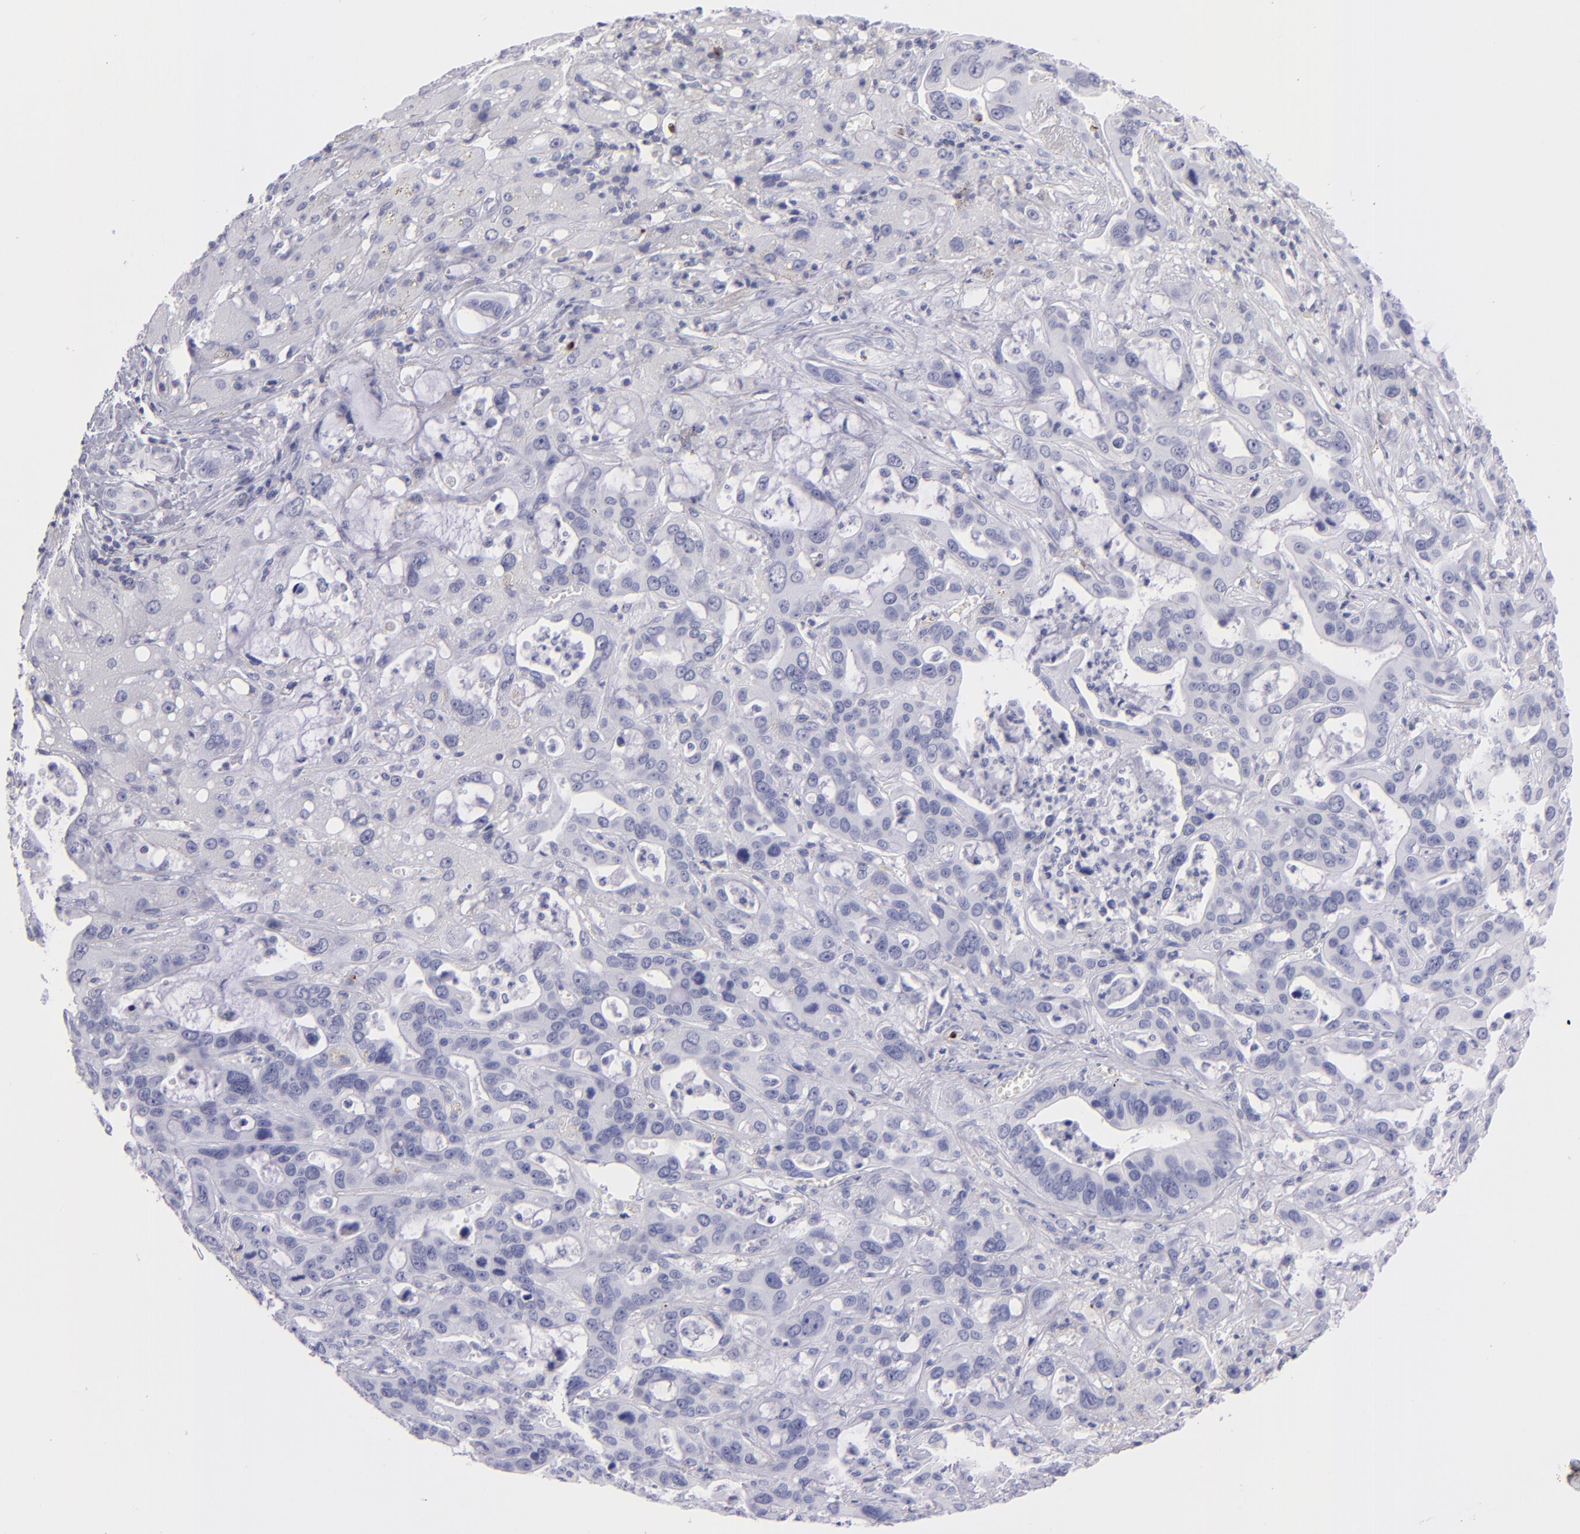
{"staining": {"intensity": "negative", "quantity": "none", "location": "none"}, "tissue": "liver cancer", "cell_type": "Tumor cells", "image_type": "cancer", "snomed": [{"axis": "morphology", "description": "Cholangiocarcinoma"}, {"axis": "topography", "description": "Liver"}], "caption": "Immunohistochemical staining of human cholangiocarcinoma (liver) displays no significant expression in tumor cells. (DAB IHC with hematoxylin counter stain).", "gene": "PRF1", "patient": {"sex": "female", "age": 65}}